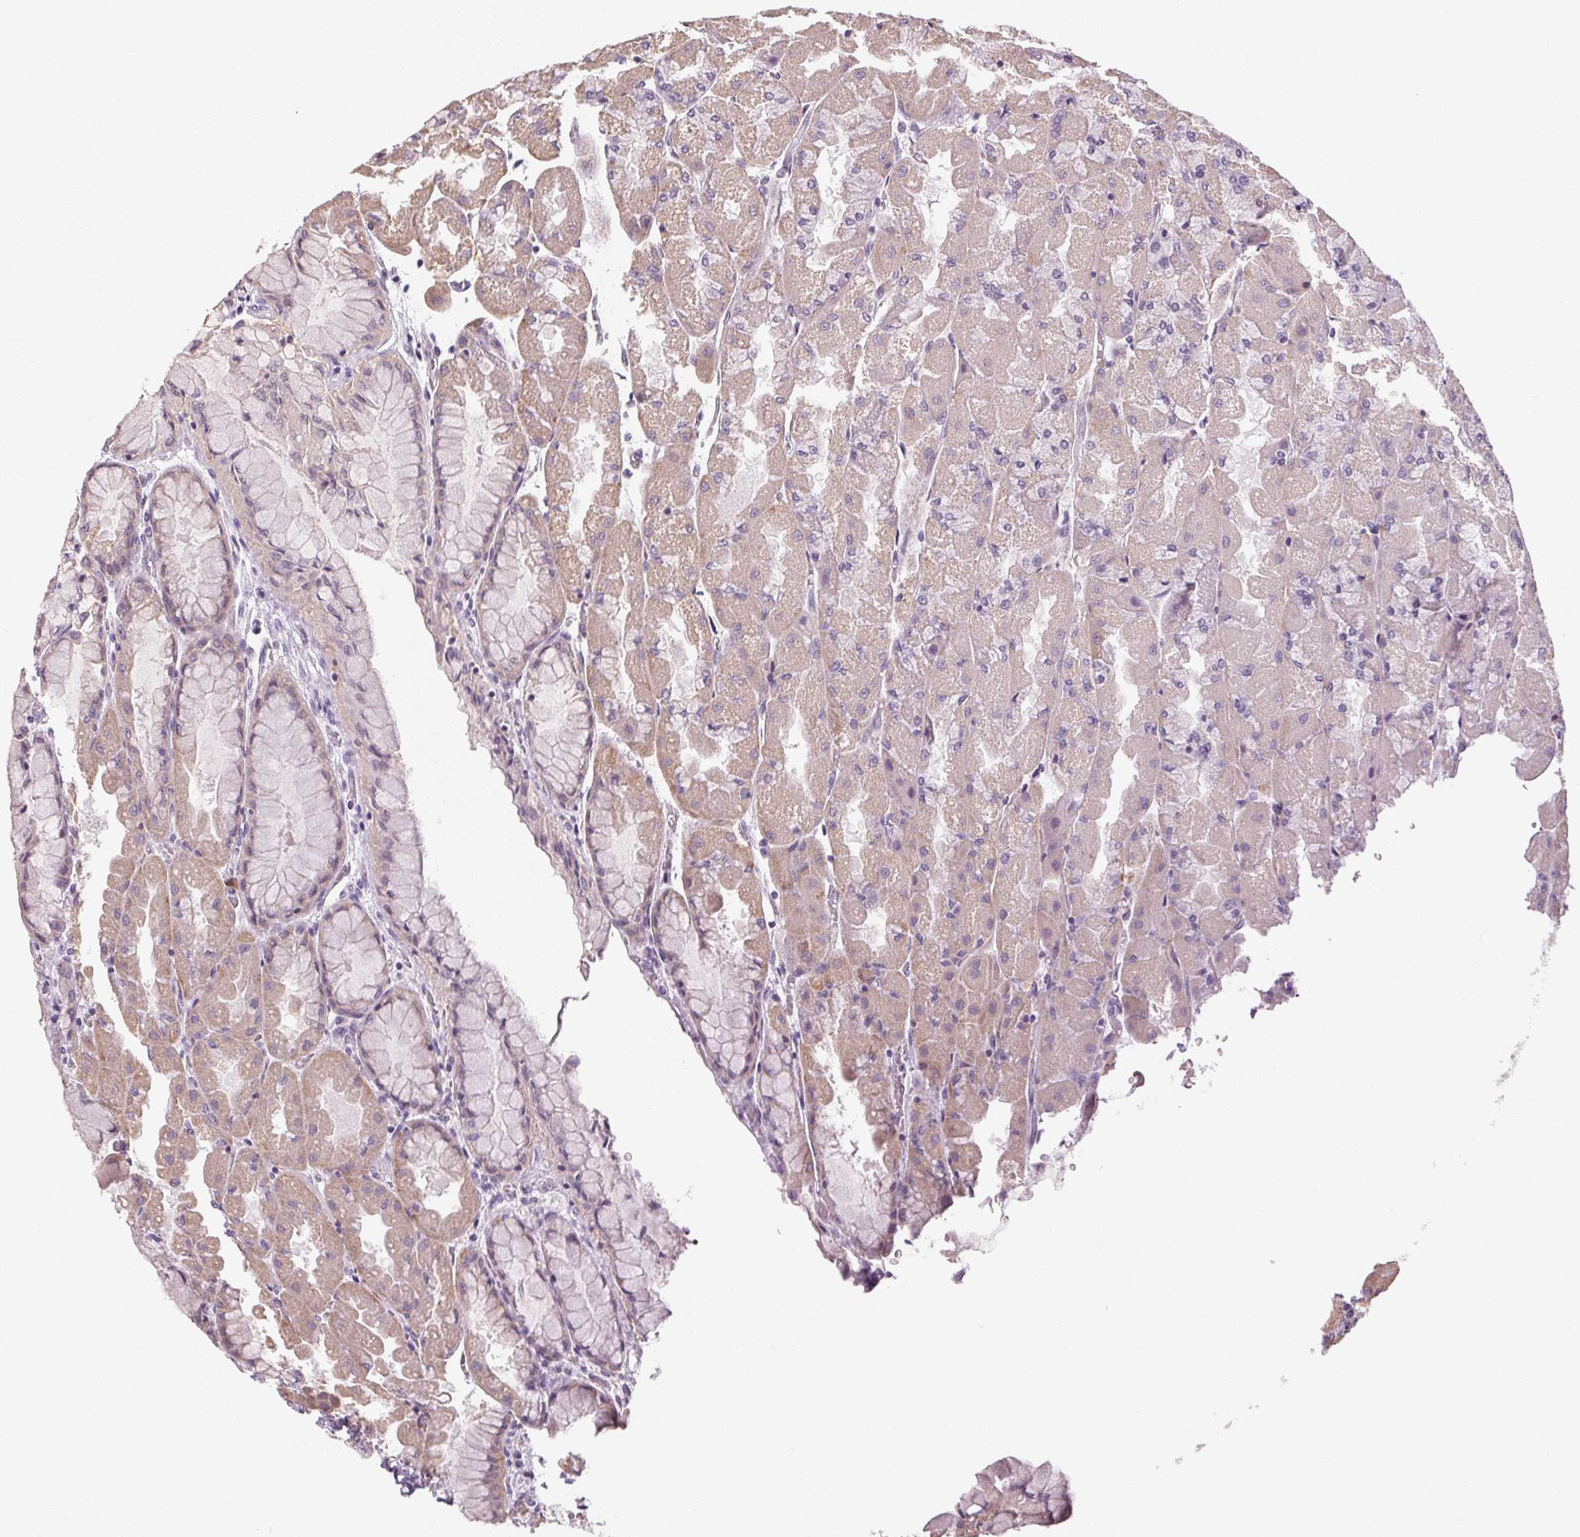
{"staining": {"intensity": "weak", "quantity": "<25%", "location": "cytoplasmic/membranous"}, "tissue": "stomach", "cell_type": "Glandular cells", "image_type": "normal", "snomed": [{"axis": "morphology", "description": "Normal tissue, NOS"}, {"axis": "topography", "description": "Stomach"}], "caption": "Immunohistochemical staining of benign stomach demonstrates no significant staining in glandular cells.", "gene": "KLHL40", "patient": {"sex": "female", "age": 61}}